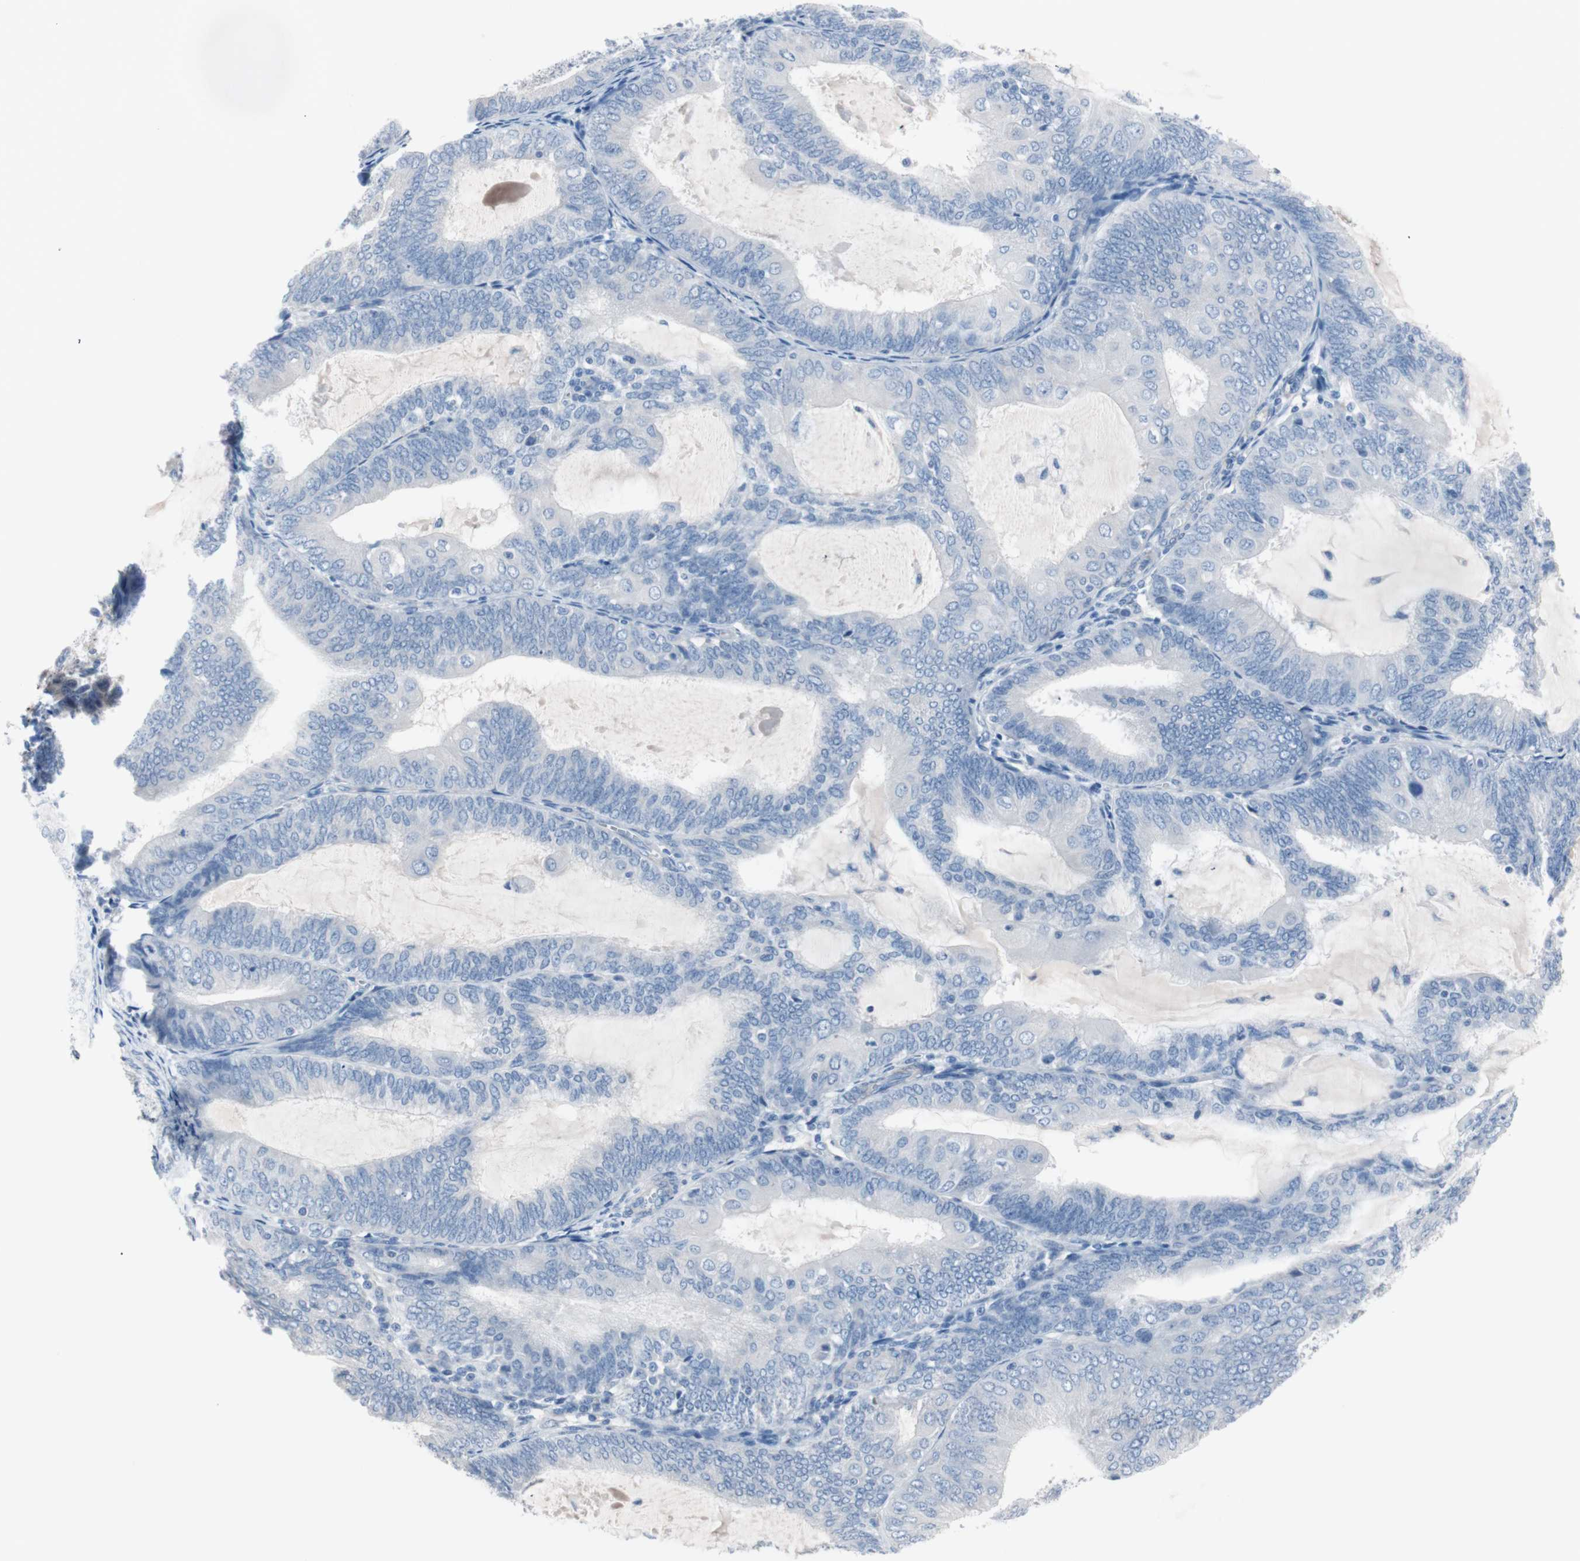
{"staining": {"intensity": "negative", "quantity": "none", "location": "none"}, "tissue": "endometrial cancer", "cell_type": "Tumor cells", "image_type": "cancer", "snomed": [{"axis": "morphology", "description": "Adenocarcinoma, NOS"}, {"axis": "topography", "description": "Endometrium"}], "caption": "A high-resolution photomicrograph shows IHC staining of adenocarcinoma (endometrial), which demonstrates no significant expression in tumor cells.", "gene": "ULBP1", "patient": {"sex": "female", "age": 81}}